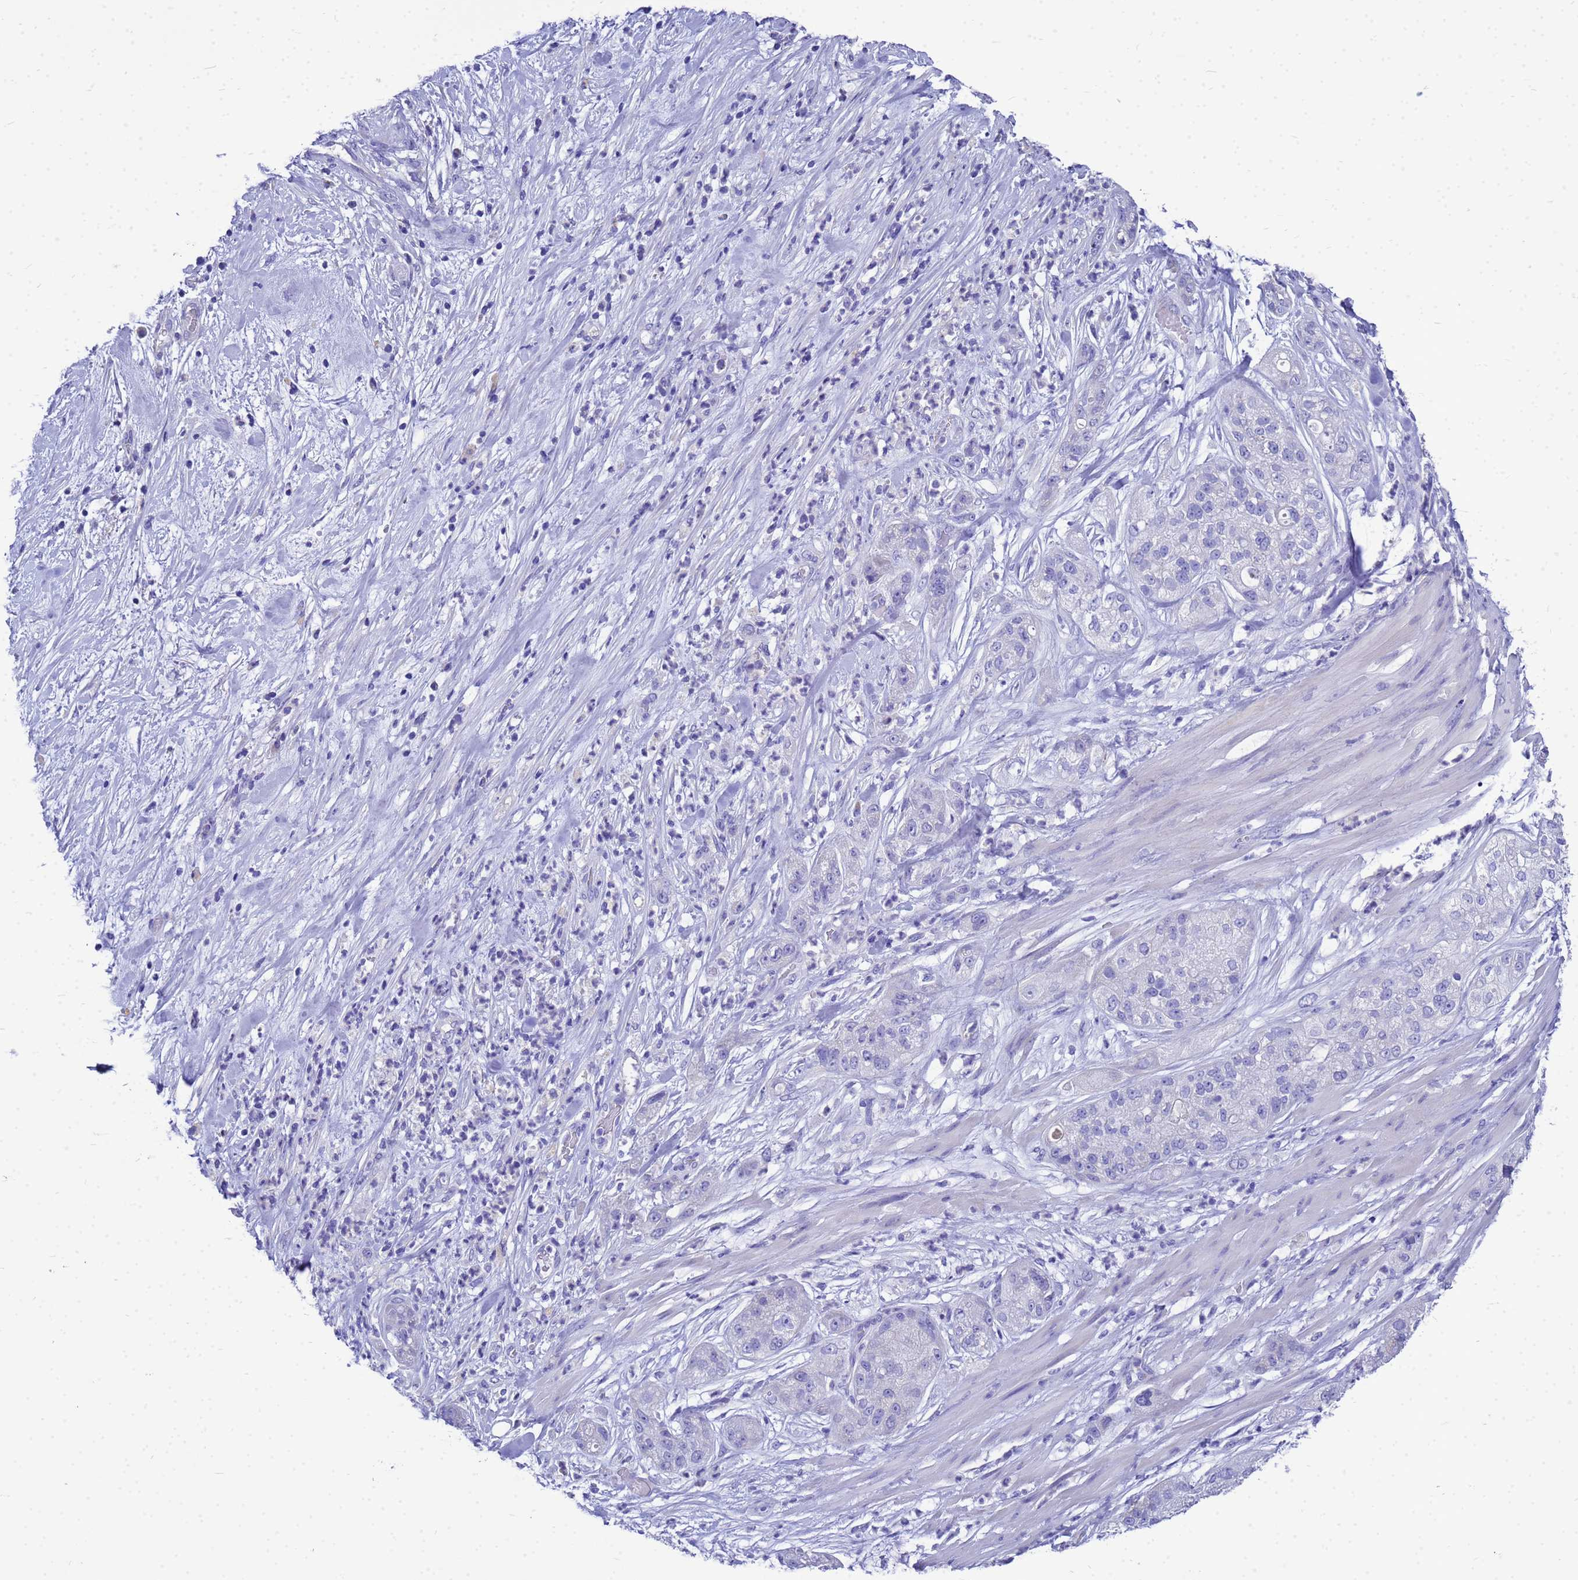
{"staining": {"intensity": "negative", "quantity": "none", "location": "none"}, "tissue": "pancreatic cancer", "cell_type": "Tumor cells", "image_type": "cancer", "snomed": [{"axis": "morphology", "description": "Adenocarcinoma, NOS"}, {"axis": "topography", "description": "Pancreas"}], "caption": "IHC of pancreatic cancer (adenocarcinoma) demonstrates no expression in tumor cells. (Brightfield microscopy of DAB (3,3'-diaminobenzidine) IHC at high magnification).", "gene": "OR52E2", "patient": {"sex": "female", "age": 78}}